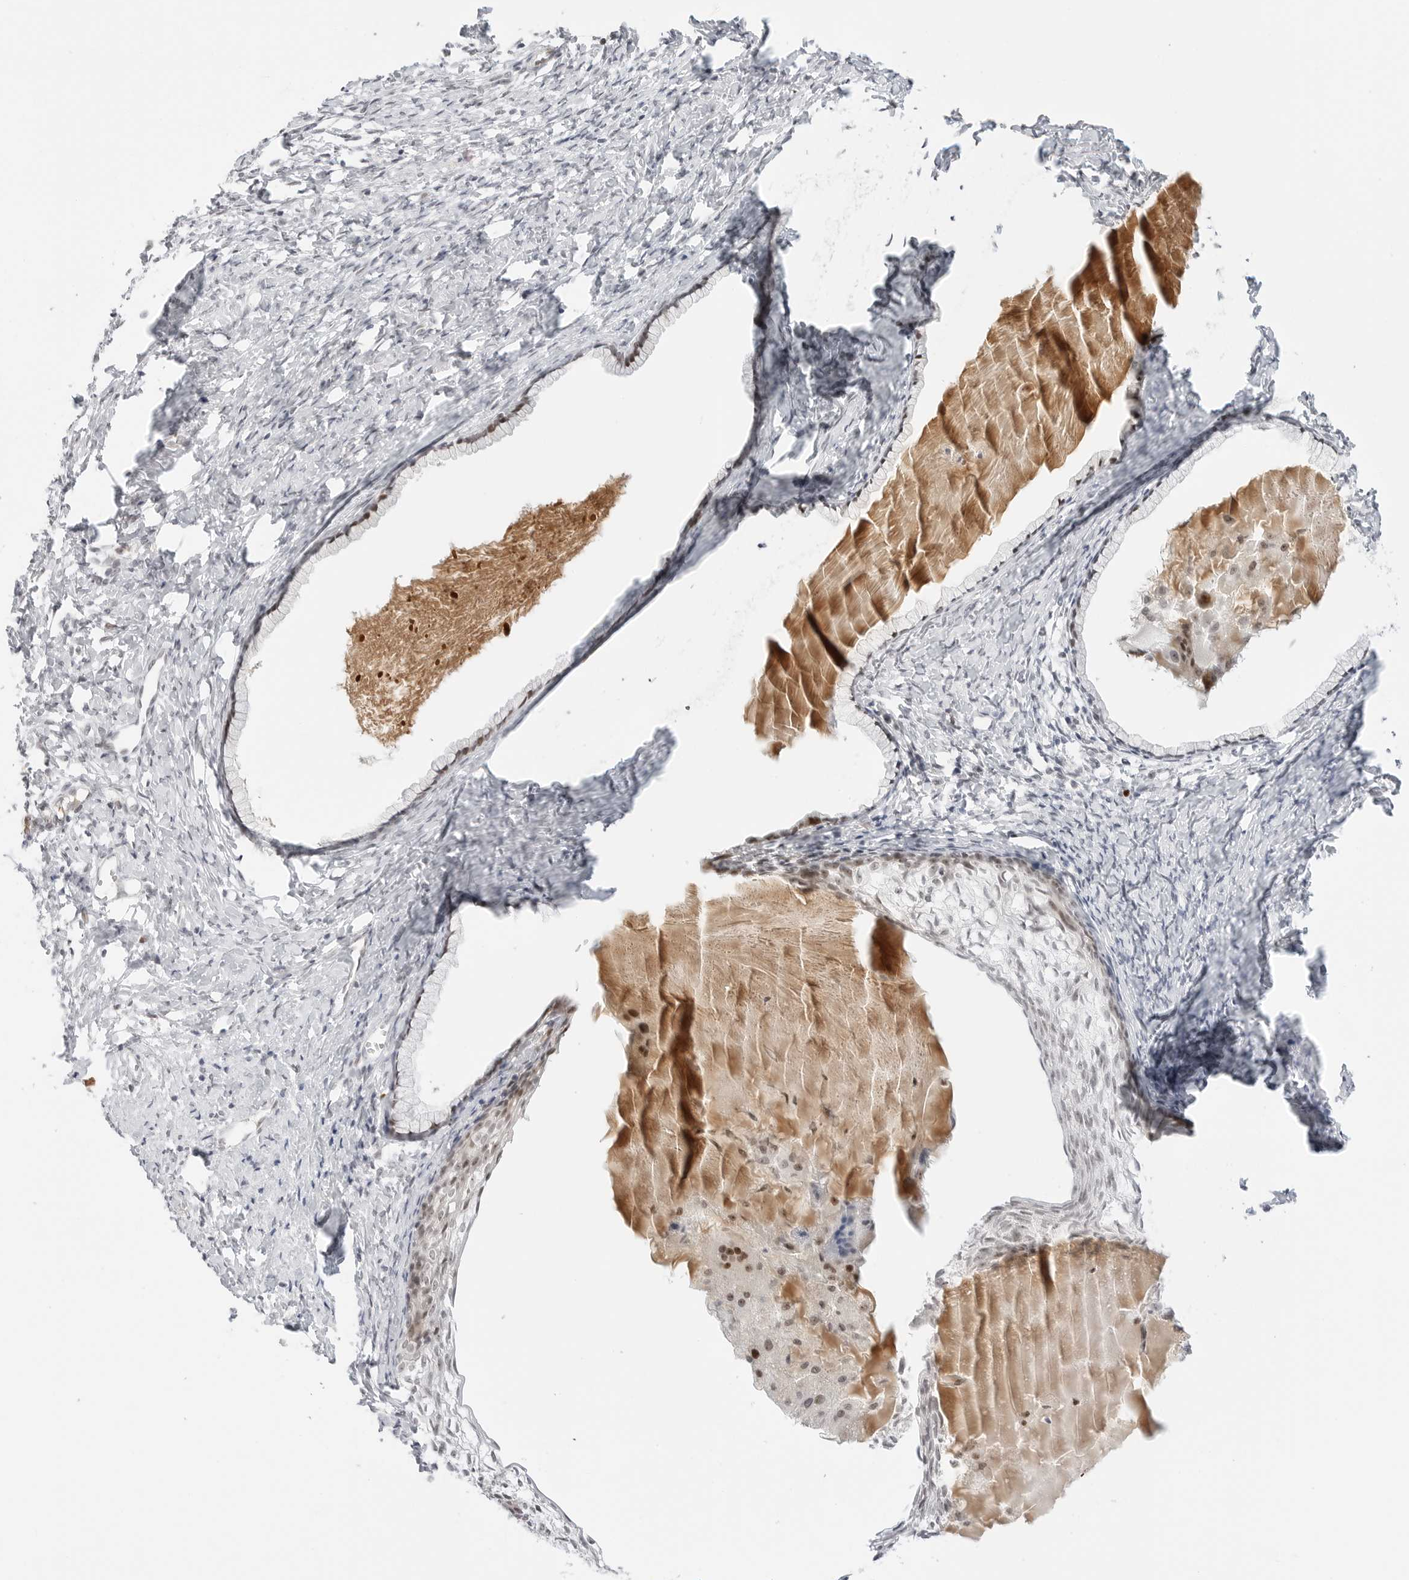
{"staining": {"intensity": "weak", "quantity": ">75%", "location": "nuclear"}, "tissue": "cervix", "cell_type": "Glandular cells", "image_type": "normal", "snomed": [{"axis": "morphology", "description": "Normal tissue, NOS"}, {"axis": "topography", "description": "Cervix"}], "caption": "Glandular cells demonstrate low levels of weak nuclear expression in about >75% of cells in unremarkable human cervix.", "gene": "HIPK3", "patient": {"sex": "female", "age": 75}}